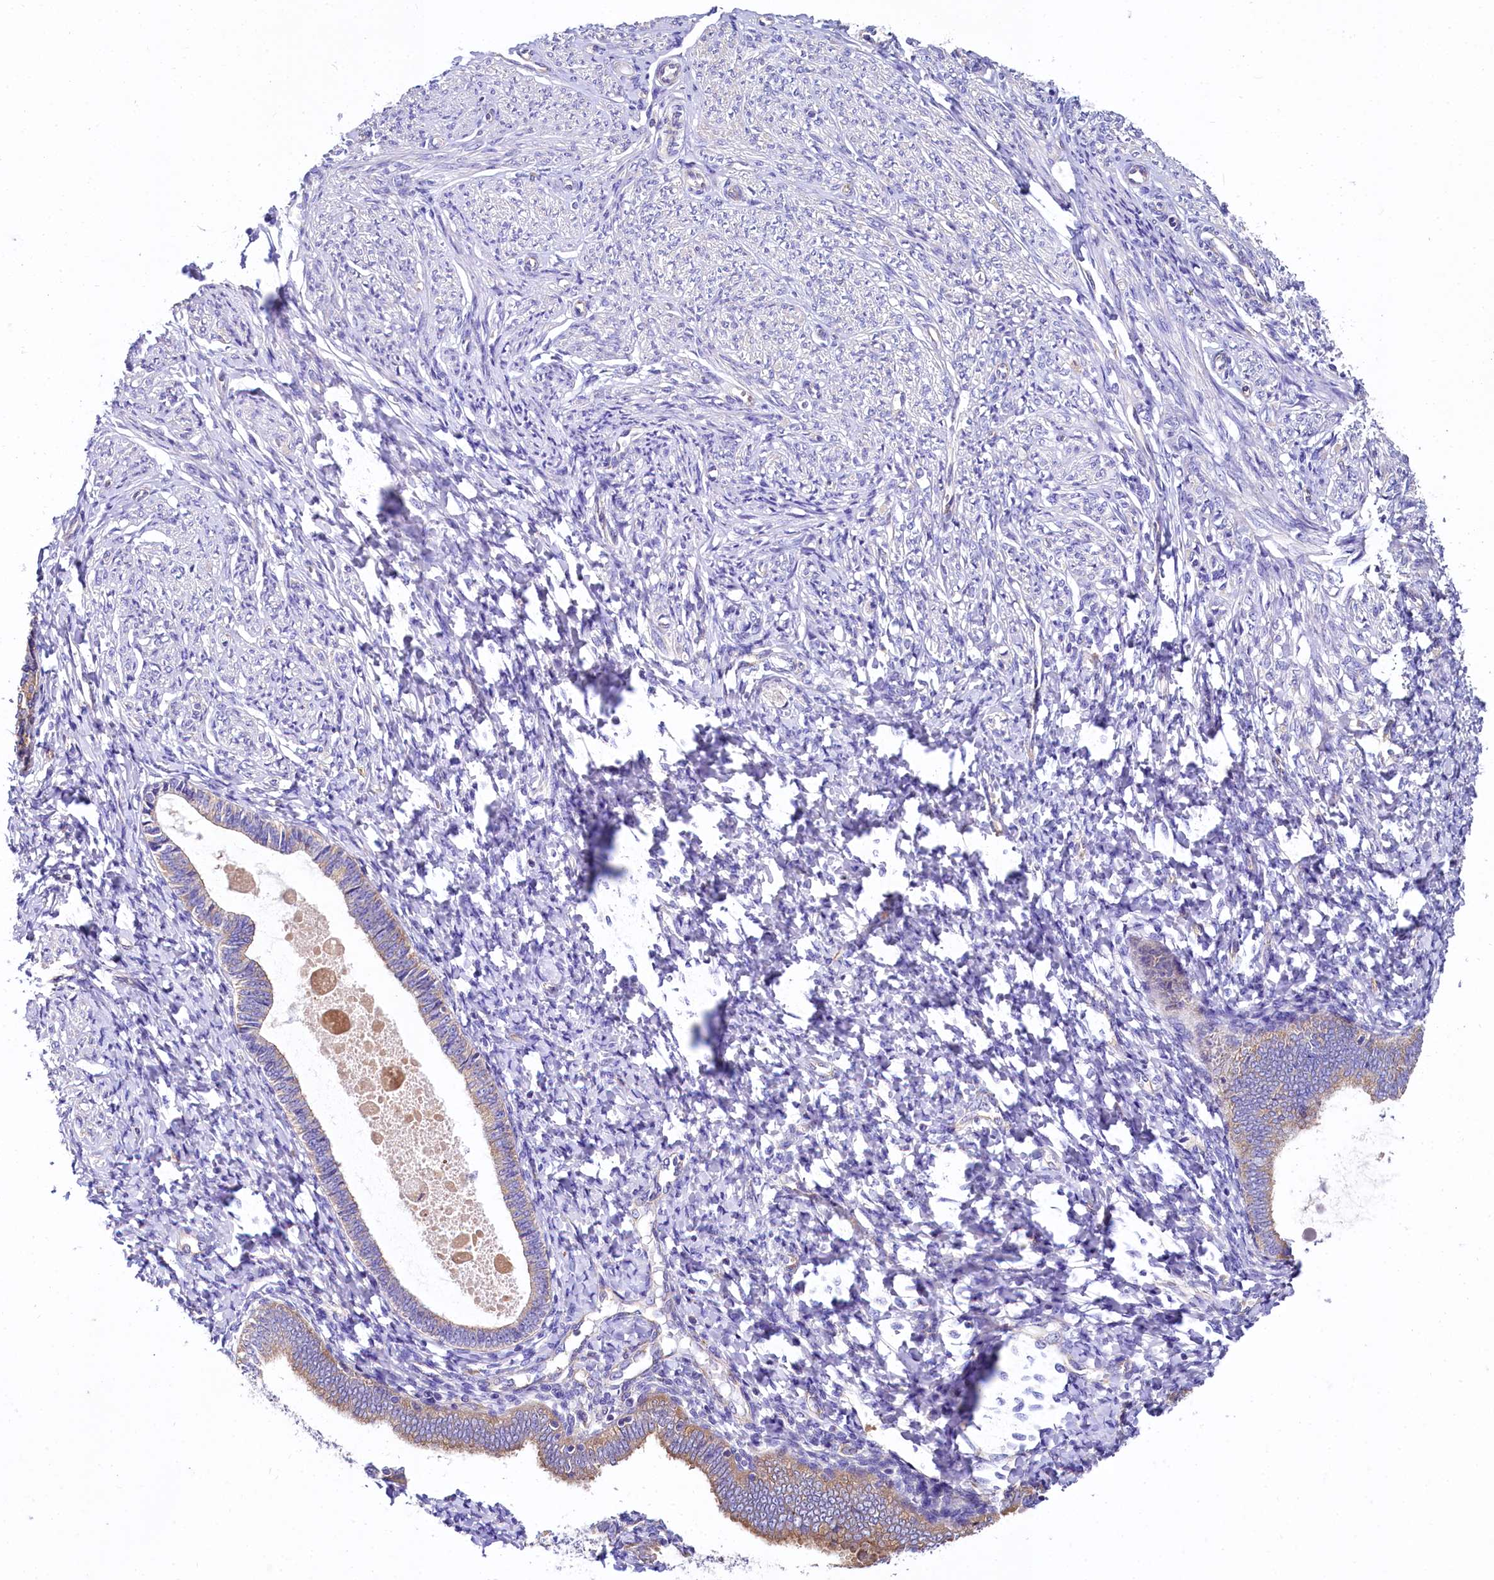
{"staining": {"intensity": "negative", "quantity": "none", "location": "none"}, "tissue": "endometrium", "cell_type": "Cells in endometrial stroma", "image_type": "normal", "snomed": [{"axis": "morphology", "description": "Normal tissue, NOS"}, {"axis": "topography", "description": "Endometrium"}], "caption": "Protein analysis of unremarkable endometrium shows no significant expression in cells in endometrial stroma.", "gene": "QARS1", "patient": {"sex": "female", "age": 72}}